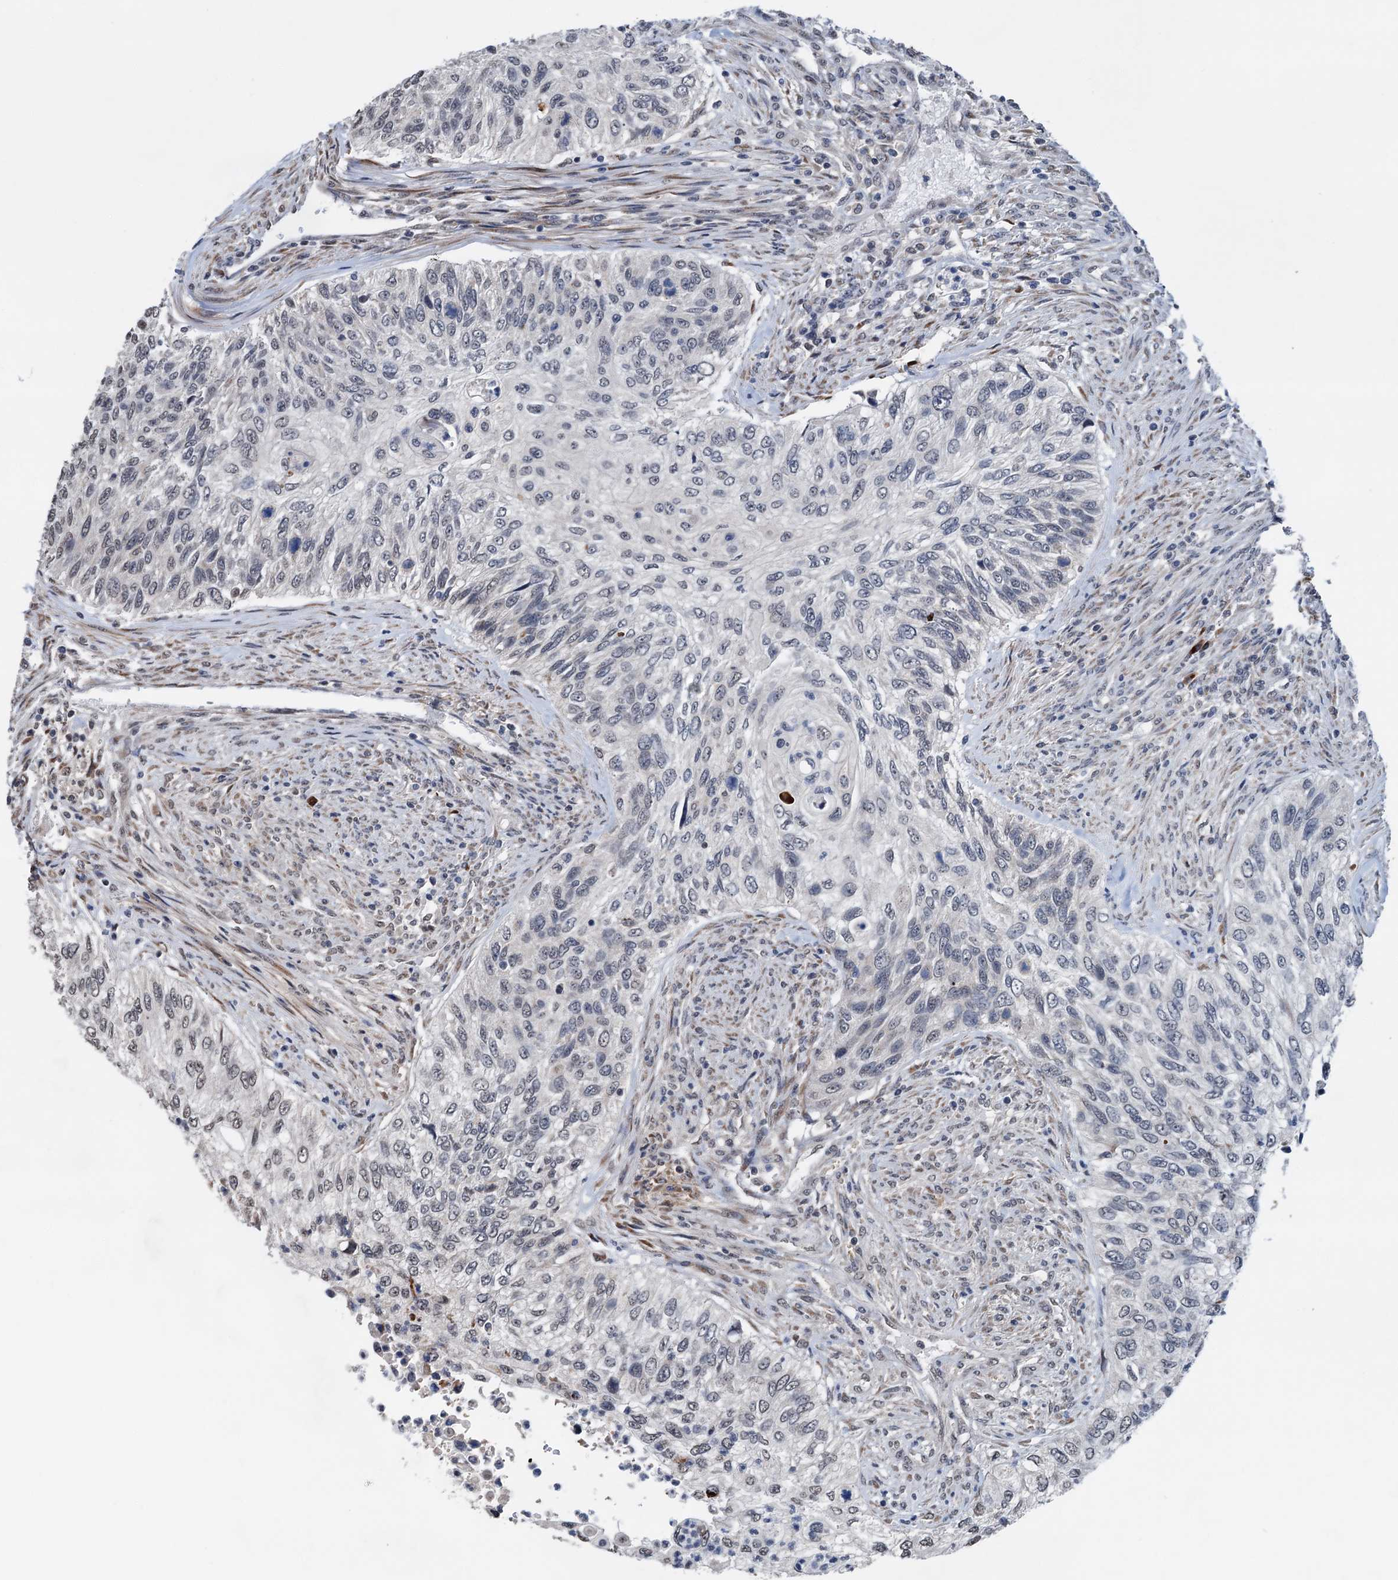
{"staining": {"intensity": "negative", "quantity": "none", "location": "none"}, "tissue": "urothelial cancer", "cell_type": "Tumor cells", "image_type": "cancer", "snomed": [{"axis": "morphology", "description": "Urothelial carcinoma, High grade"}, {"axis": "topography", "description": "Urinary bladder"}], "caption": "IHC image of human urothelial carcinoma (high-grade) stained for a protein (brown), which displays no expression in tumor cells.", "gene": "SHLD1", "patient": {"sex": "female", "age": 60}}